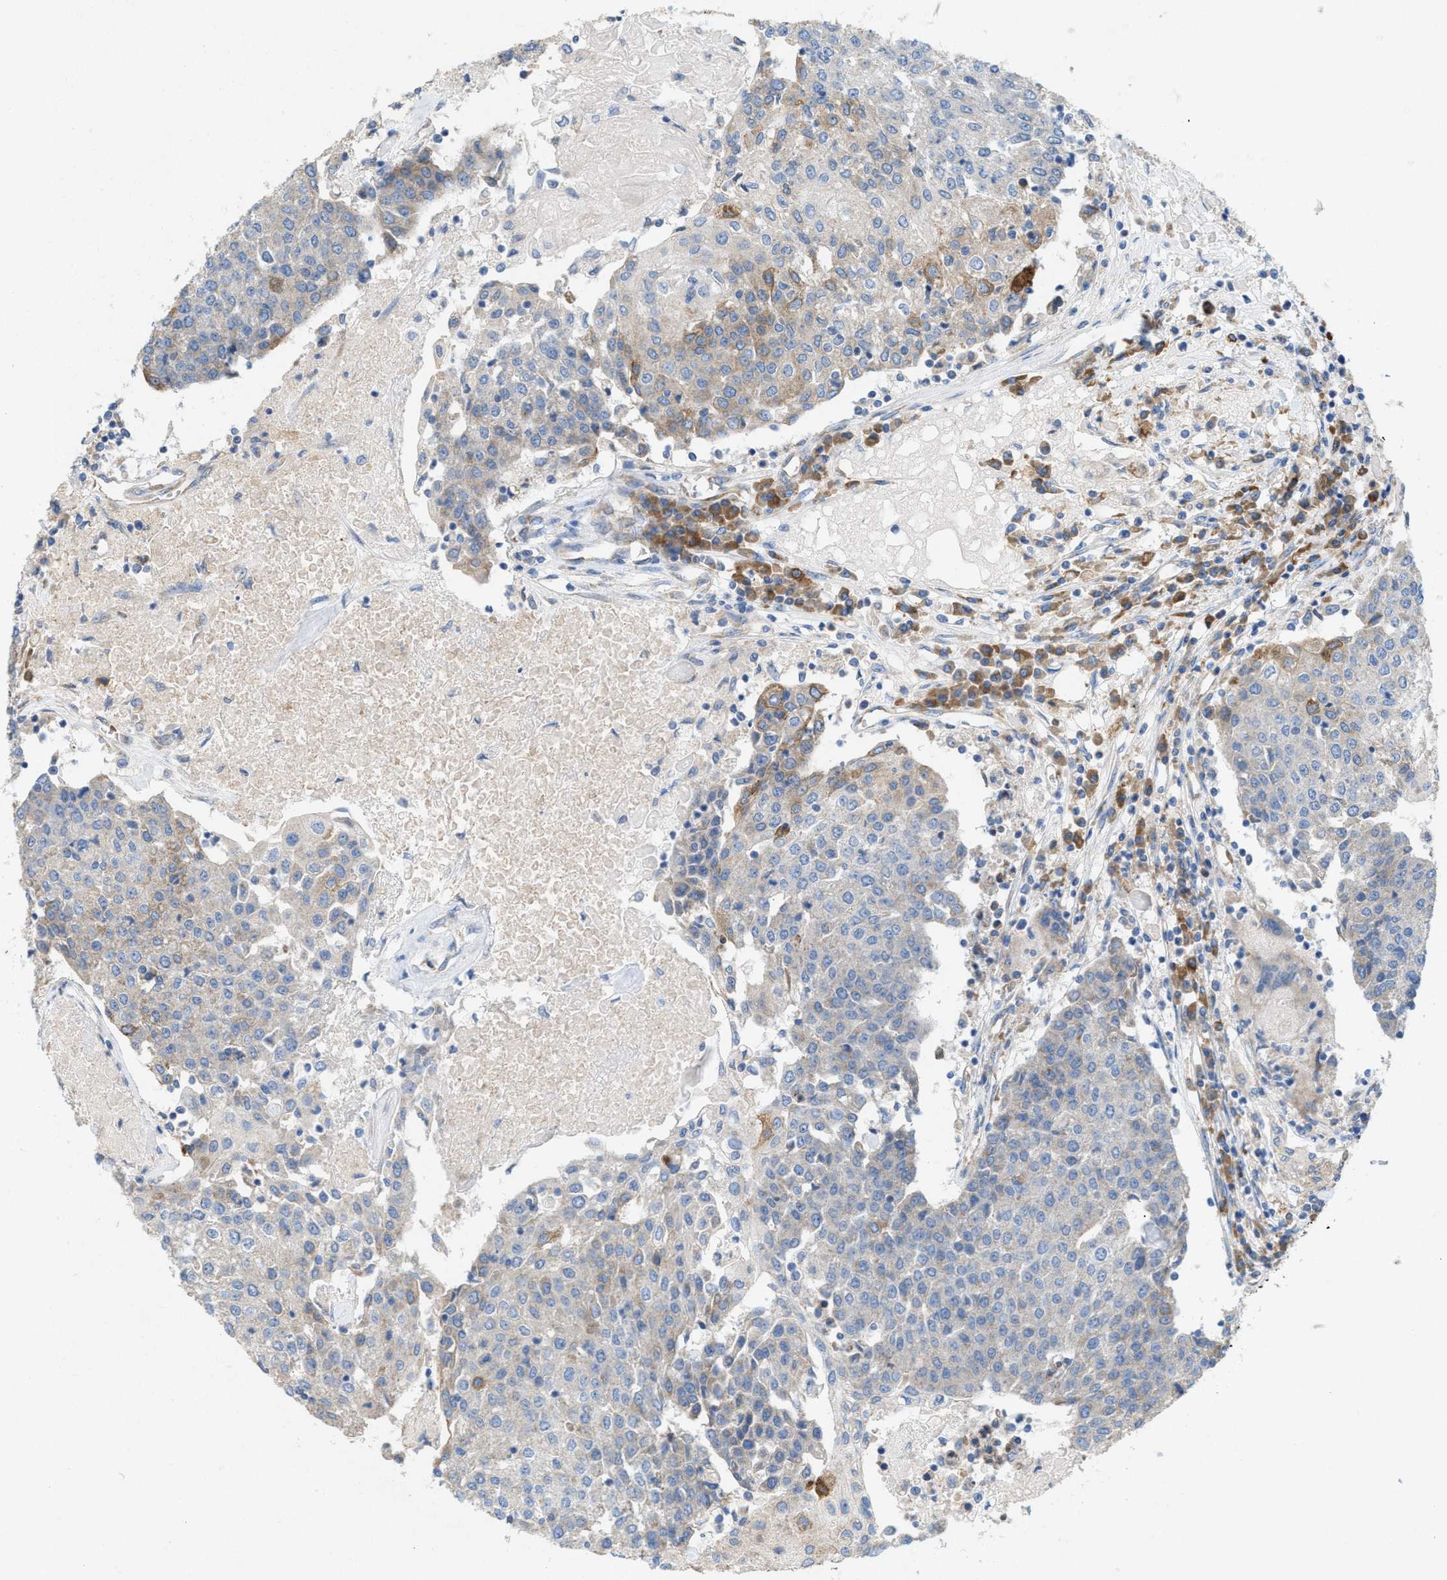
{"staining": {"intensity": "moderate", "quantity": "<25%", "location": "cytoplasmic/membranous"}, "tissue": "urothelial cancer", "cell_type": "Tumor cells", "image_type": "cancer", "snomed": [{"axis": "morphology", "description": "Urothelial carcinoma, High grade"}, {"axis": "topography", "description": "Urinary bladder"}], "caption": "Immunohistochemical staining of high-grade urothelial carcinoma shows moderate cytoplasmic/membranous protein positivity in about <25% of tumor cells.", "gene": "DYNC2I1", "patient": {"sex": "female", "age": 85}}